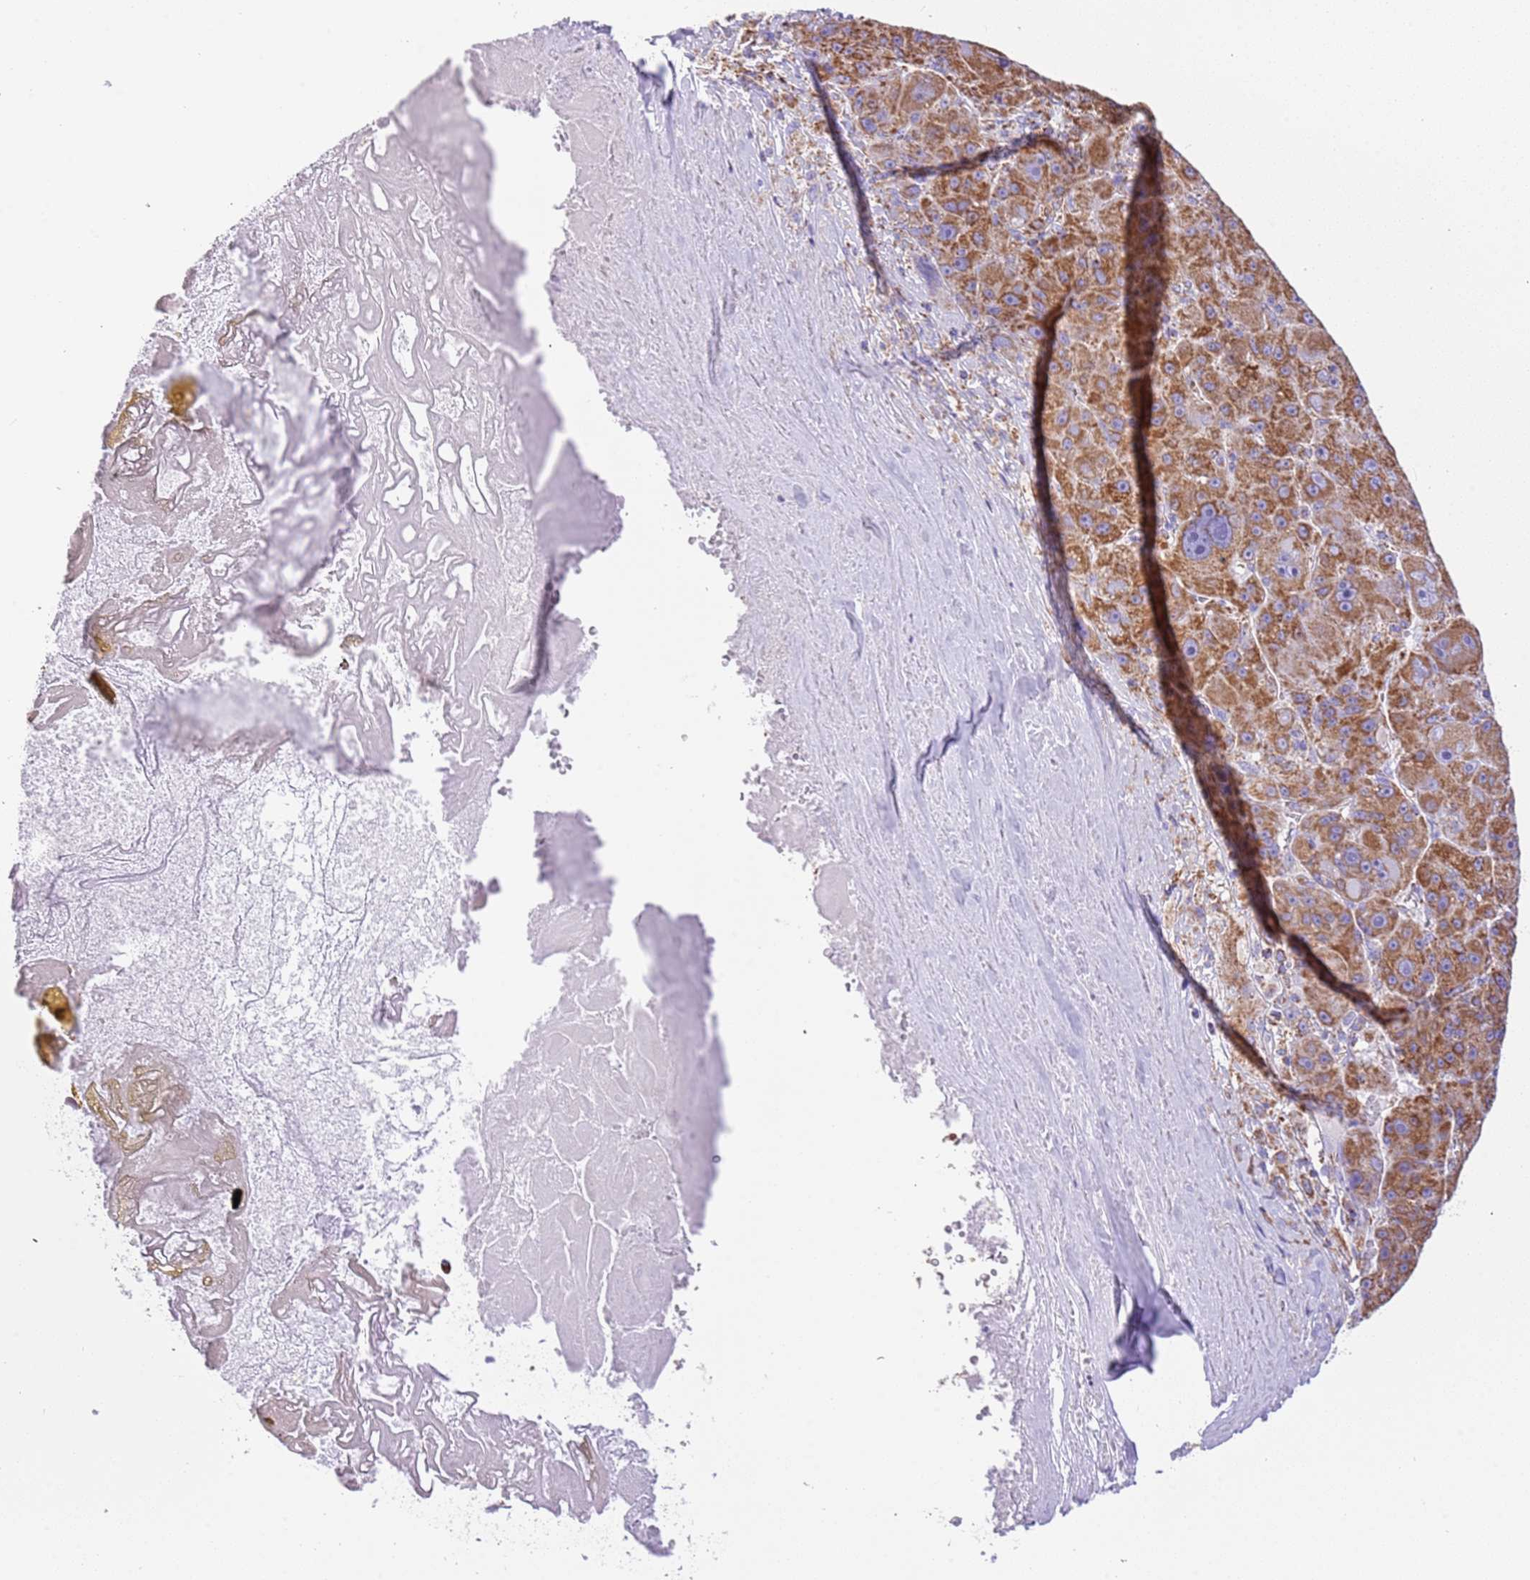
{"staining": {"intensity": "strong", "quantity": ">75%", "location": "cytoplasmic/membranous"}, "tissue": "liver cancer", "cell_type": "Tumor cells", "image_type": "cancer", "snomed": [{"axis": "morphology", "description": "Carcinoma, Hepatocellular, NOS"}, {"axis": "topography", "description": "Liver"}], "caption": "A high amount of strong cytoplasmic/membranous positivity is appreciated in approximately >75% of tumor cells in liver cancer tissue. The staining was performed using DAB (3,3'-diaminobenzidine) to visualize the protein expression in brown, while the nuclei were stained in blue with hematoxylin (Magnification: 20x).", "gene": "SUCLG2", "patient": {"sex": "male", "age": 76}}